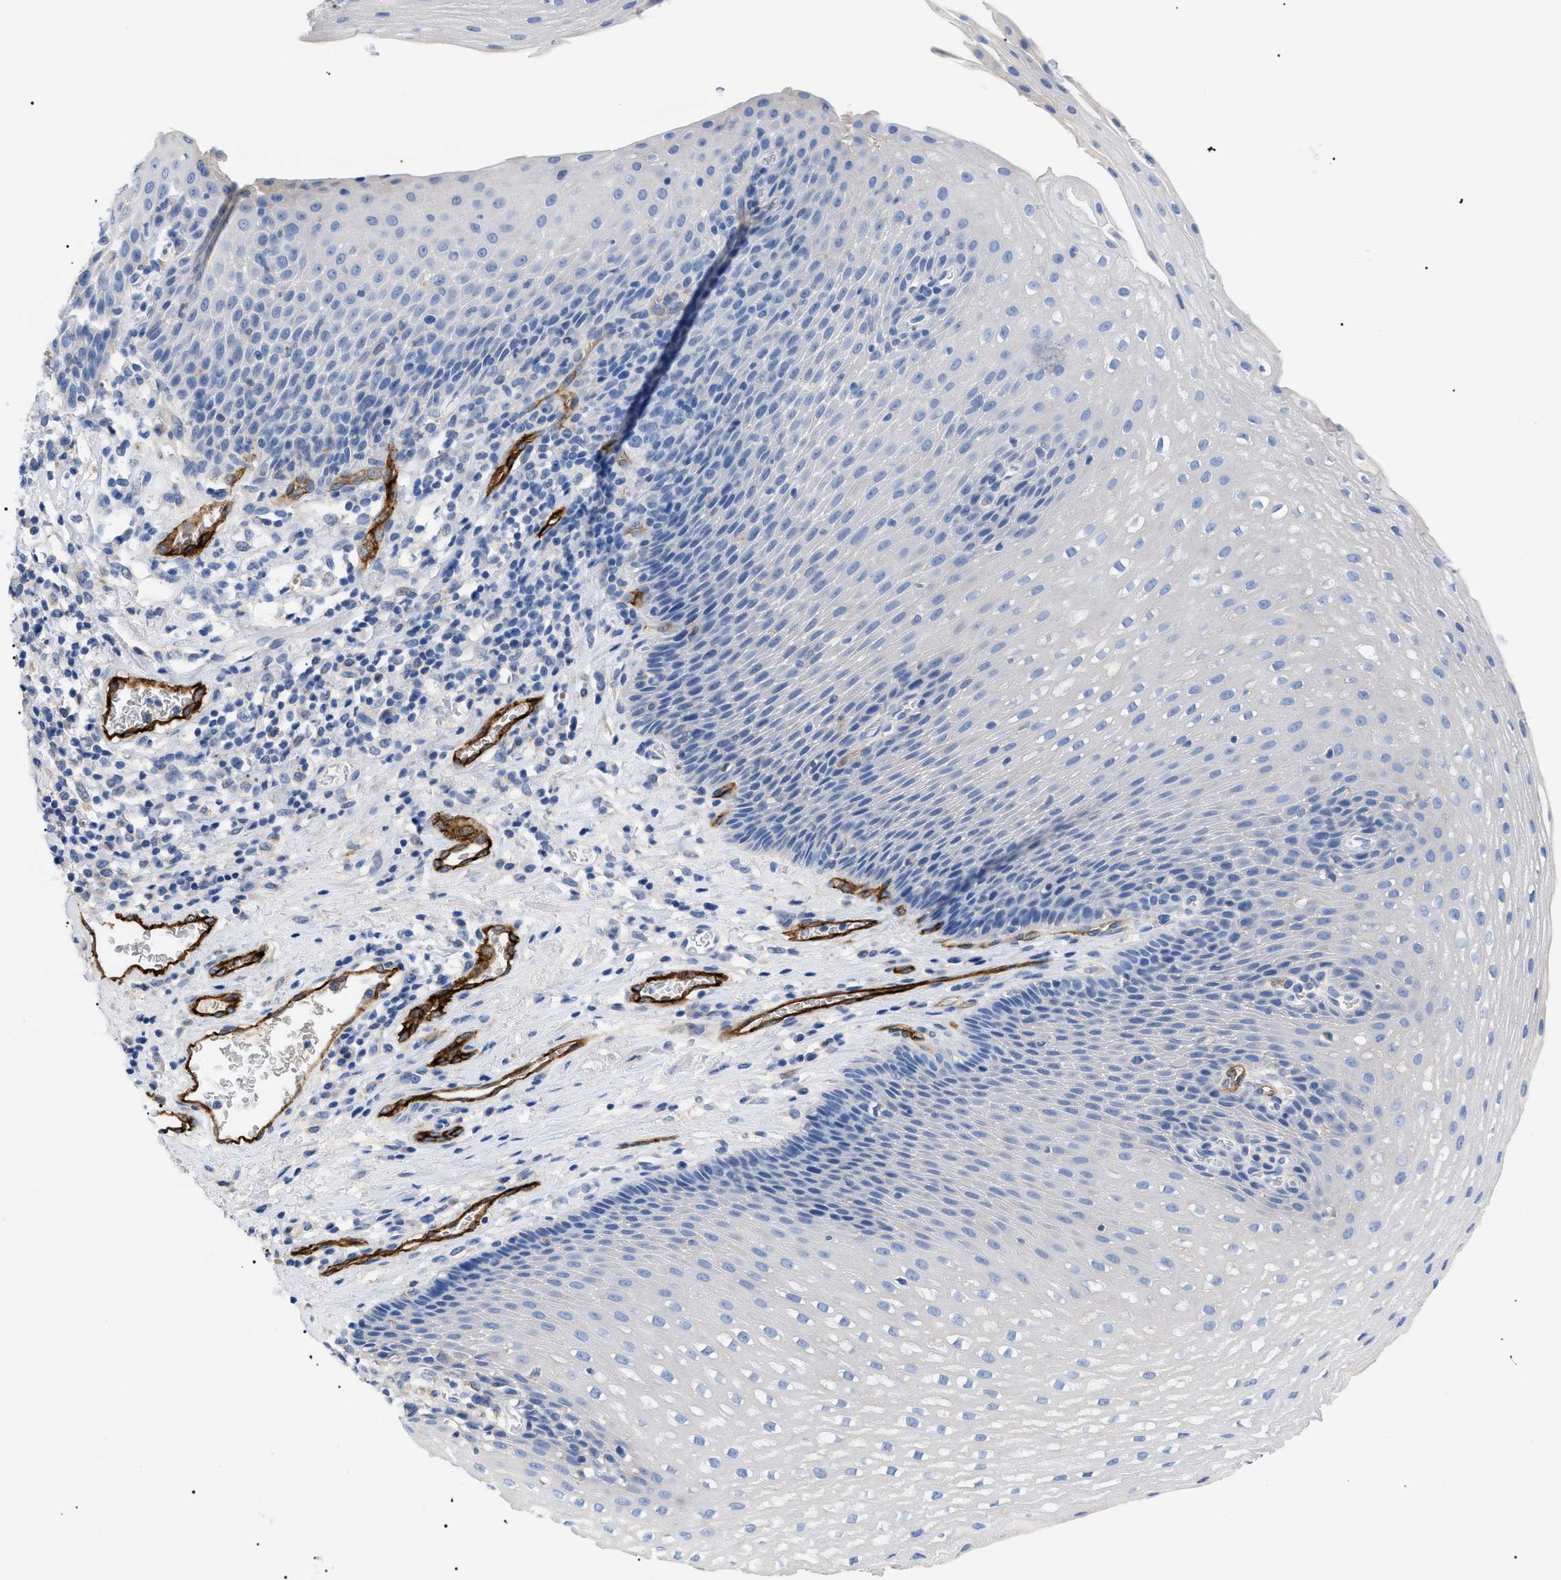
{"staining": {"intensity": "negative", "quantity": "none", "location": "none"}, "tissue": "esophagus", "cell_type": "Squamous epithelial cells", "image_type": "normal", "snomed": [{"axis": "morphology", "description": "Normal tissue, NOS"}, {"axis": "topography", "description": "Esophagus"}], "caption": "High magnification brightfield microscopy of normal esophagus stained with DAB (3,3'-diaminobenzidine) (brown) and counterstained with hematoxylin (blue): squamous epithelial cells show no significant positivity. (Stains: DAB IHC with hematoxylin counter stain, Microscopy: brightfield microscopy at high magnification).", "gene": "ACKR1", "patient": {"sex": "male", "age": 48}}